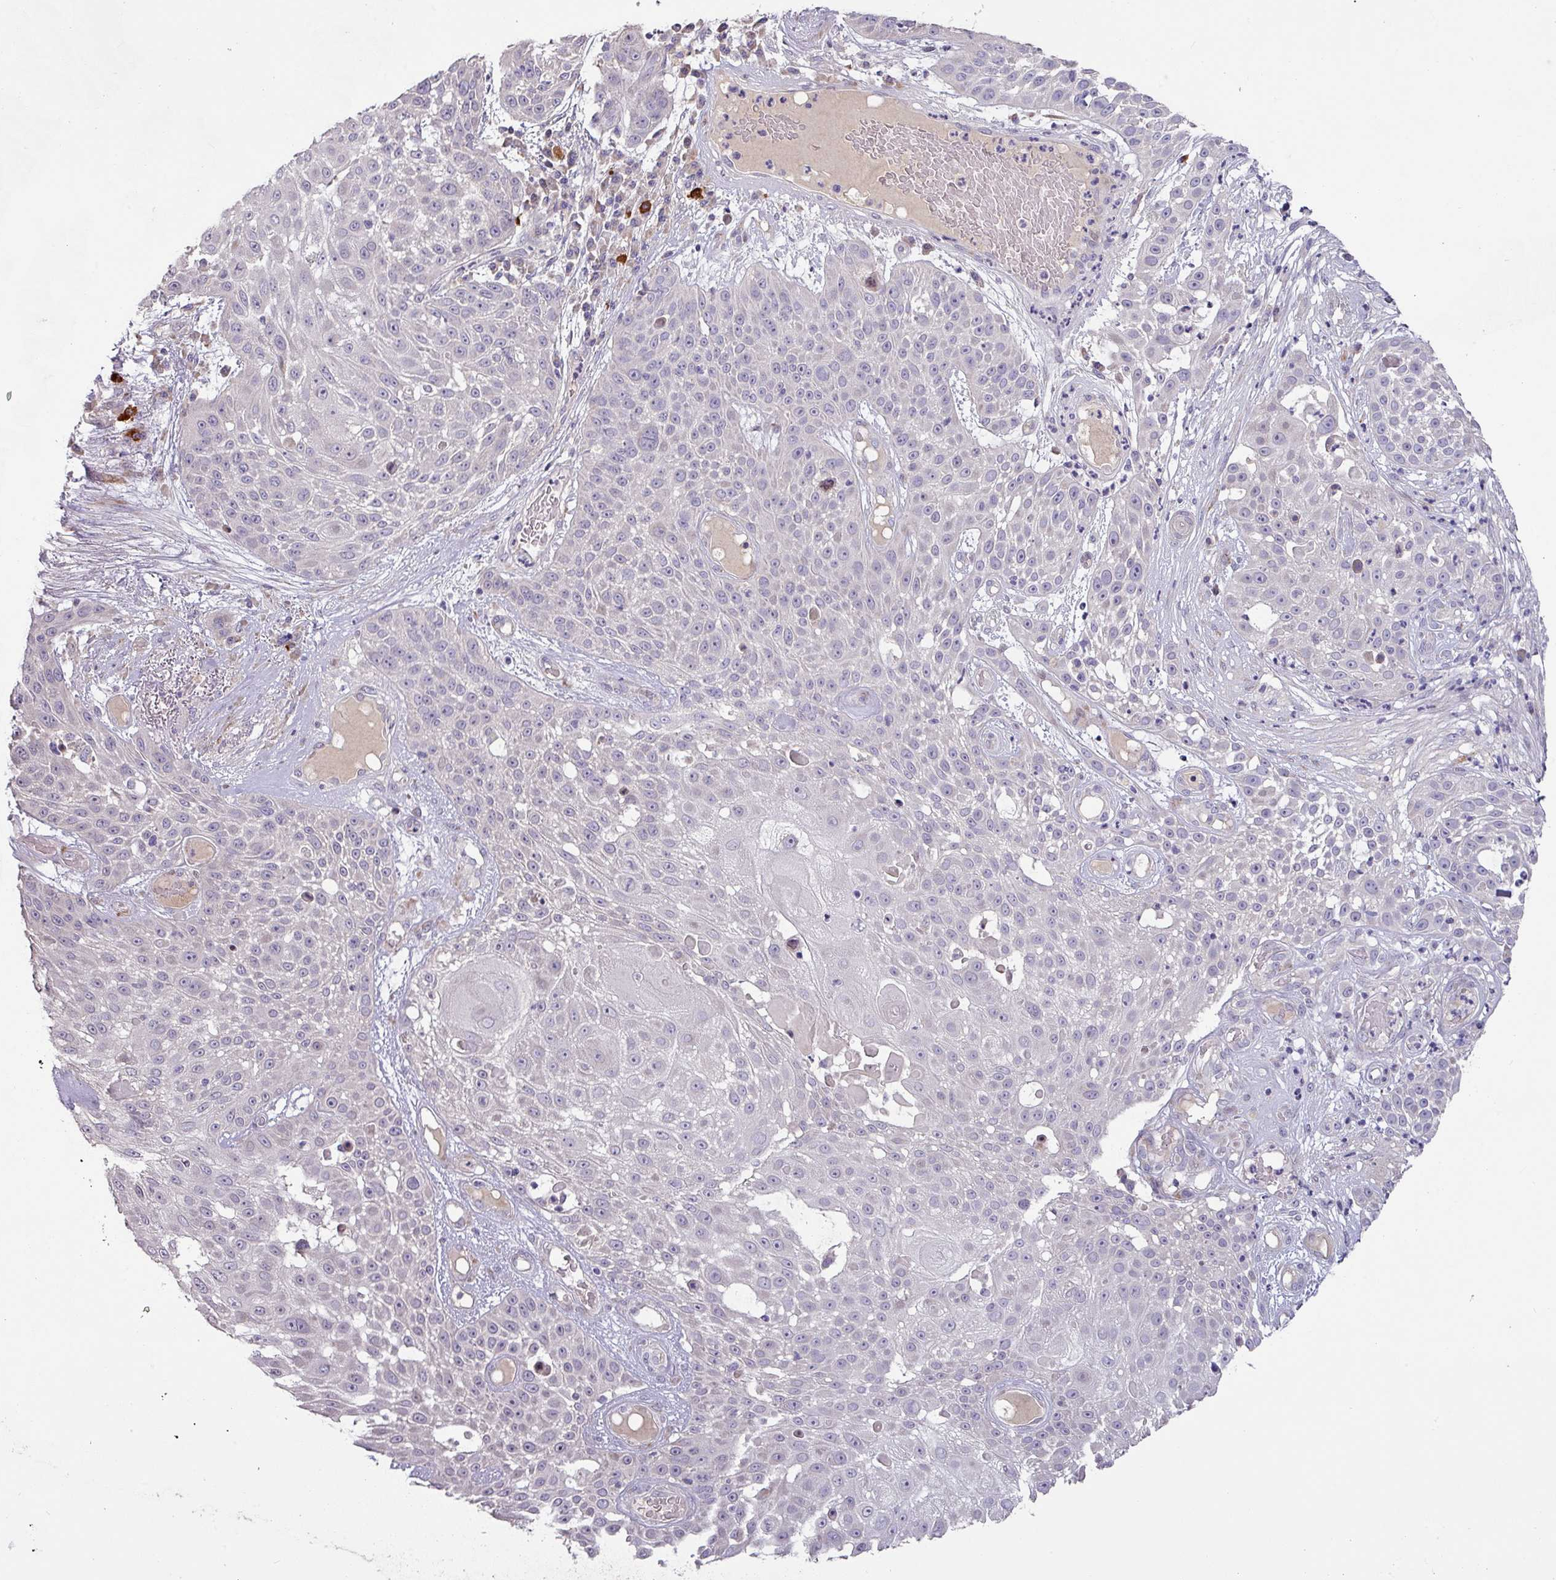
{"staining": {"intensity": "negative", "quantity": "none", "location": "none"}, "tissue": "skin cancer", "cell_type": "Tumor cells", "image_type": "cancer", "snomed": [{"axis": "morphology", "description": "Squamous cell carcinoma, NOS"}, {"axis": "topography", "description": "Skin"}], "caption": "Tumor cells show no significant protein staining in skin cancer.", "gene": "KLHL3", "patient": {"sex": "female", "age": 86}}